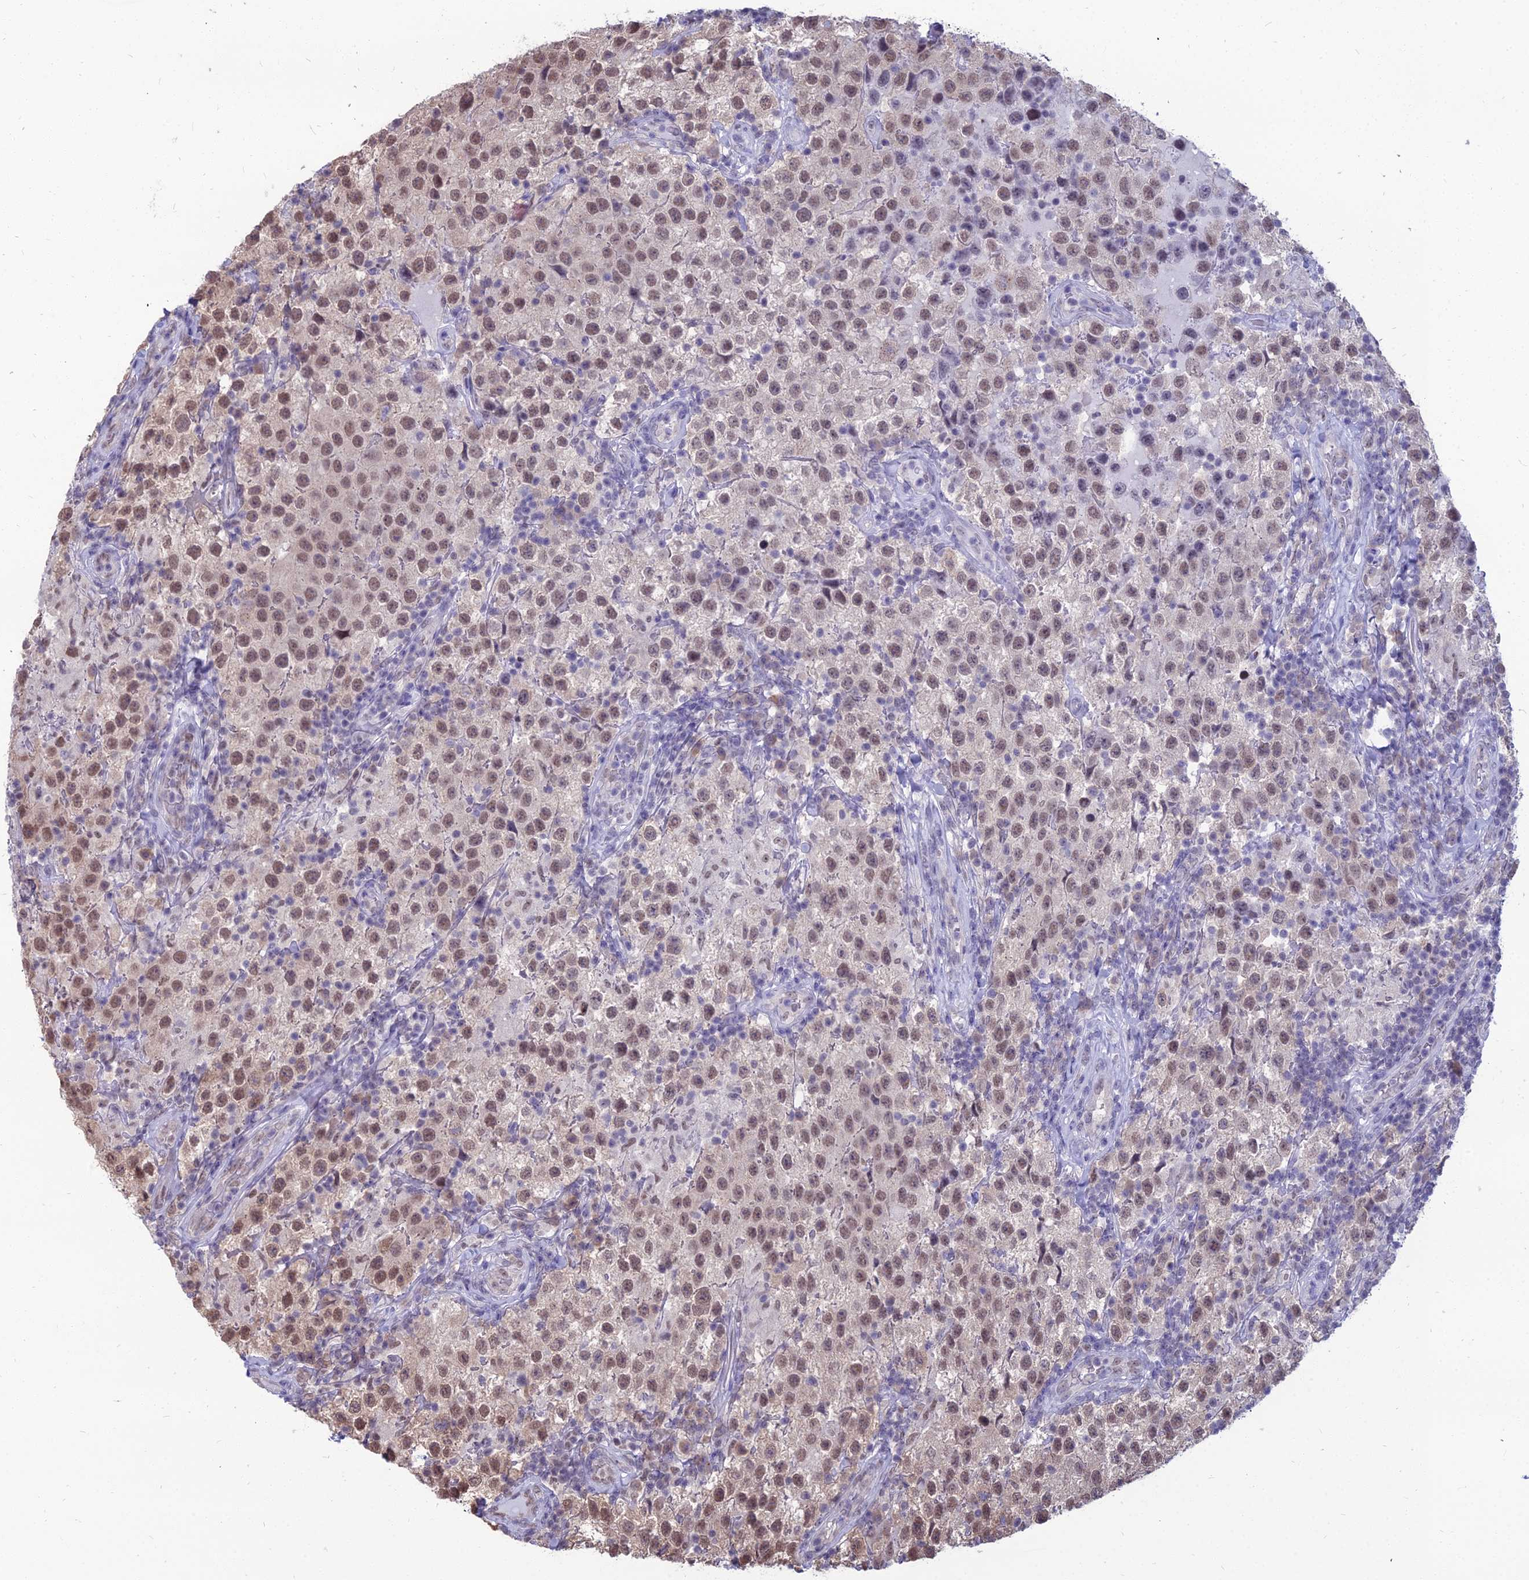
{"staining": {"intensity": "weak", "quantity": ">75%", "location": "nuclear"}, "tissue": "testis cancer", "cell_type": "Tumor cells", "image_type": "cancer", "snomed": [{"axis": "morphology", "description": "Seminoma, NOS"}, {"axis": "morphology", "description": "Carcinoma, Embryonal, NOS"}, {"axis": "topography", "description": "Testis"}], "caption": "A high-resolution micrograph shows IHC staining of embryonal carcinoma (testis), which exhibits weak nuclear expression in about >75% of tumor cells.", "gene": "SRSF7", "patient": {"sex": "male", "age": 41}}